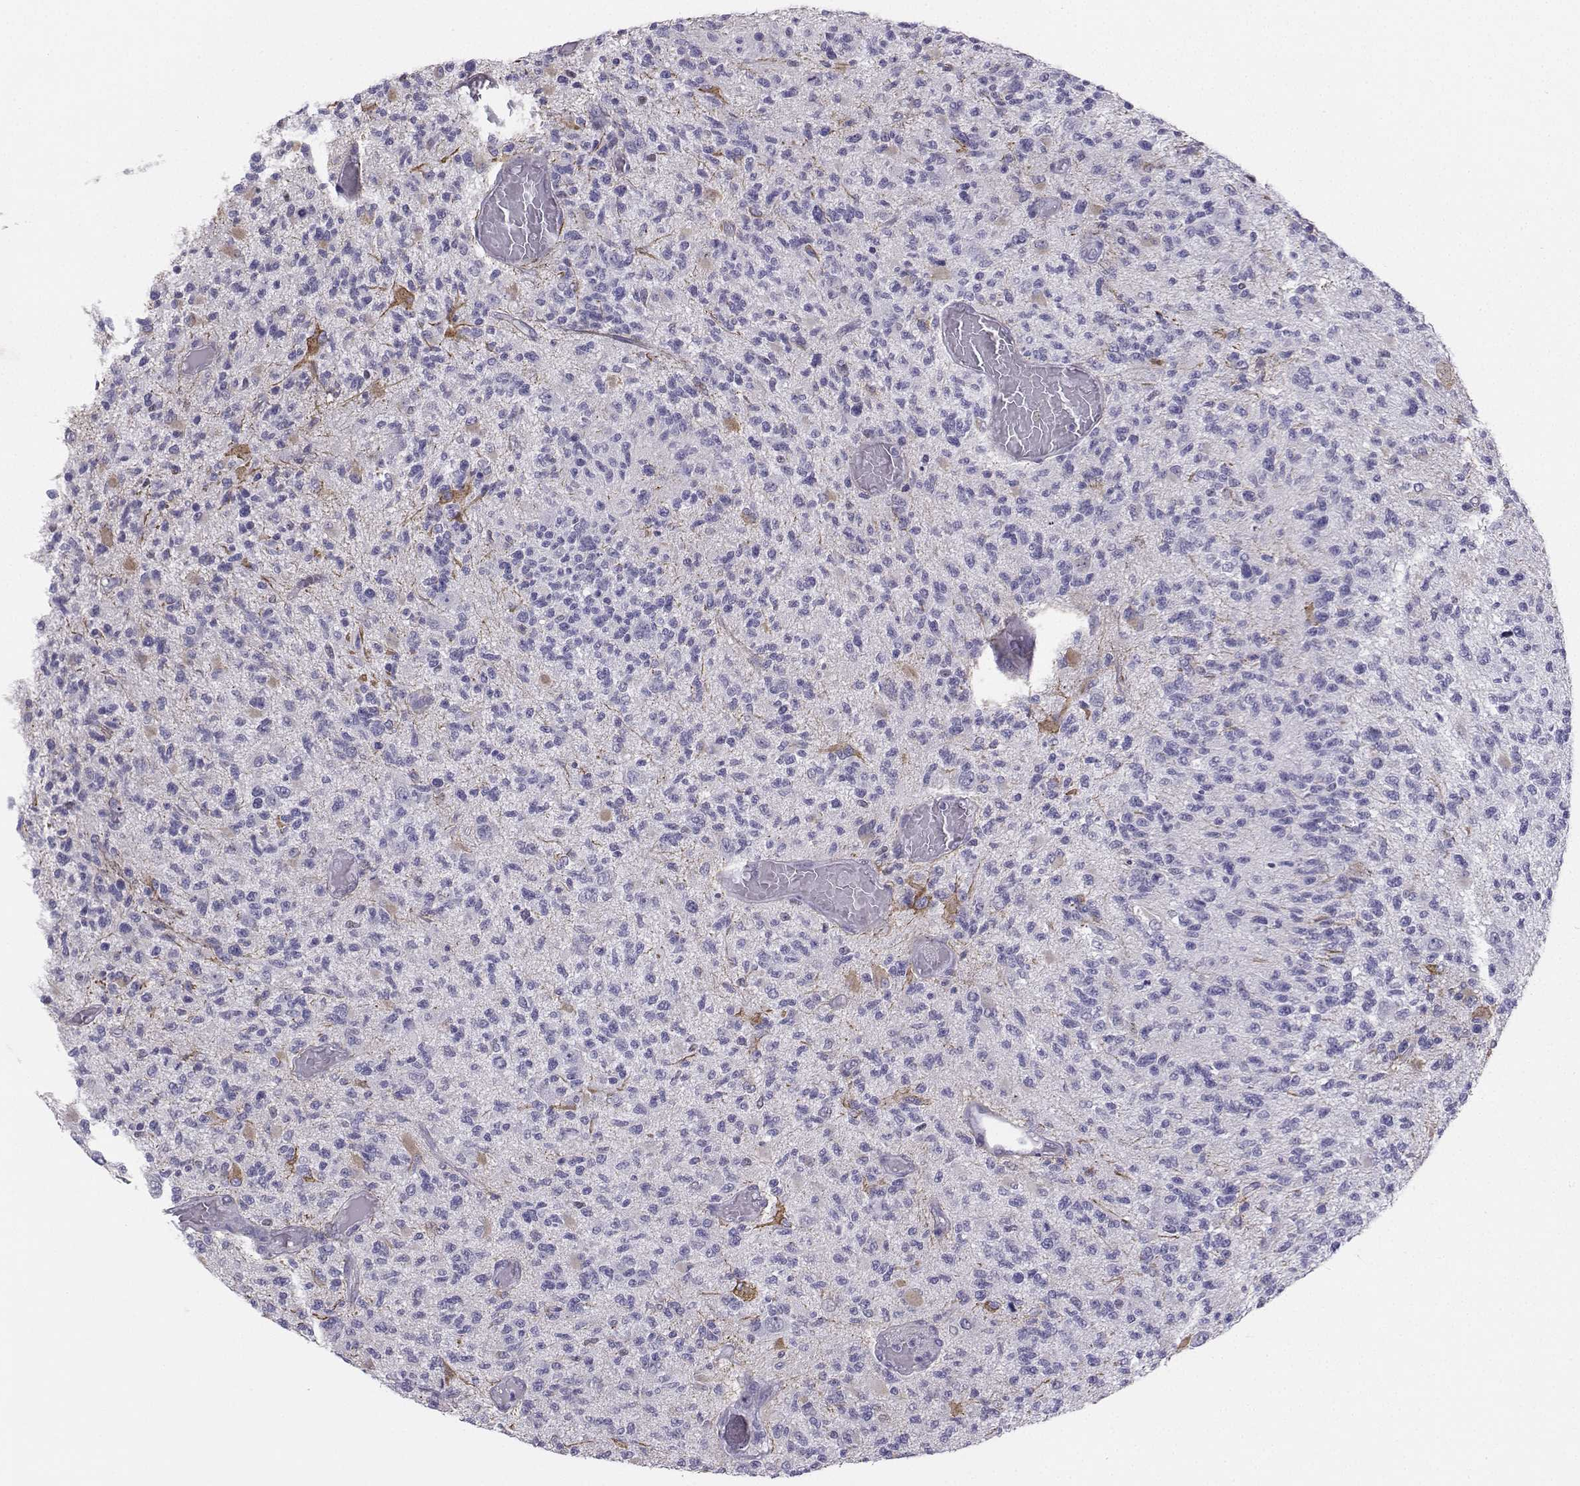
{"staining": {"intensity": "negative", "quantity": "none", "location": "none"}, "tissue": "glioma", "cell_type": "Tumor cells", "image_type": "cancer", "snomed": [{"axis": "morphology", "description": "Glioma, malignant, High grade"}, {"axis": "topography", "description": "Brain"}], "caption": "Malignant glioma (high-grade) was stained to show a protein in brown. There is no significant expression in tumor cells. Nuclei are stained in blue.", "gene": "DCLK3", "patient": {"sex": "female", "age": 63}}